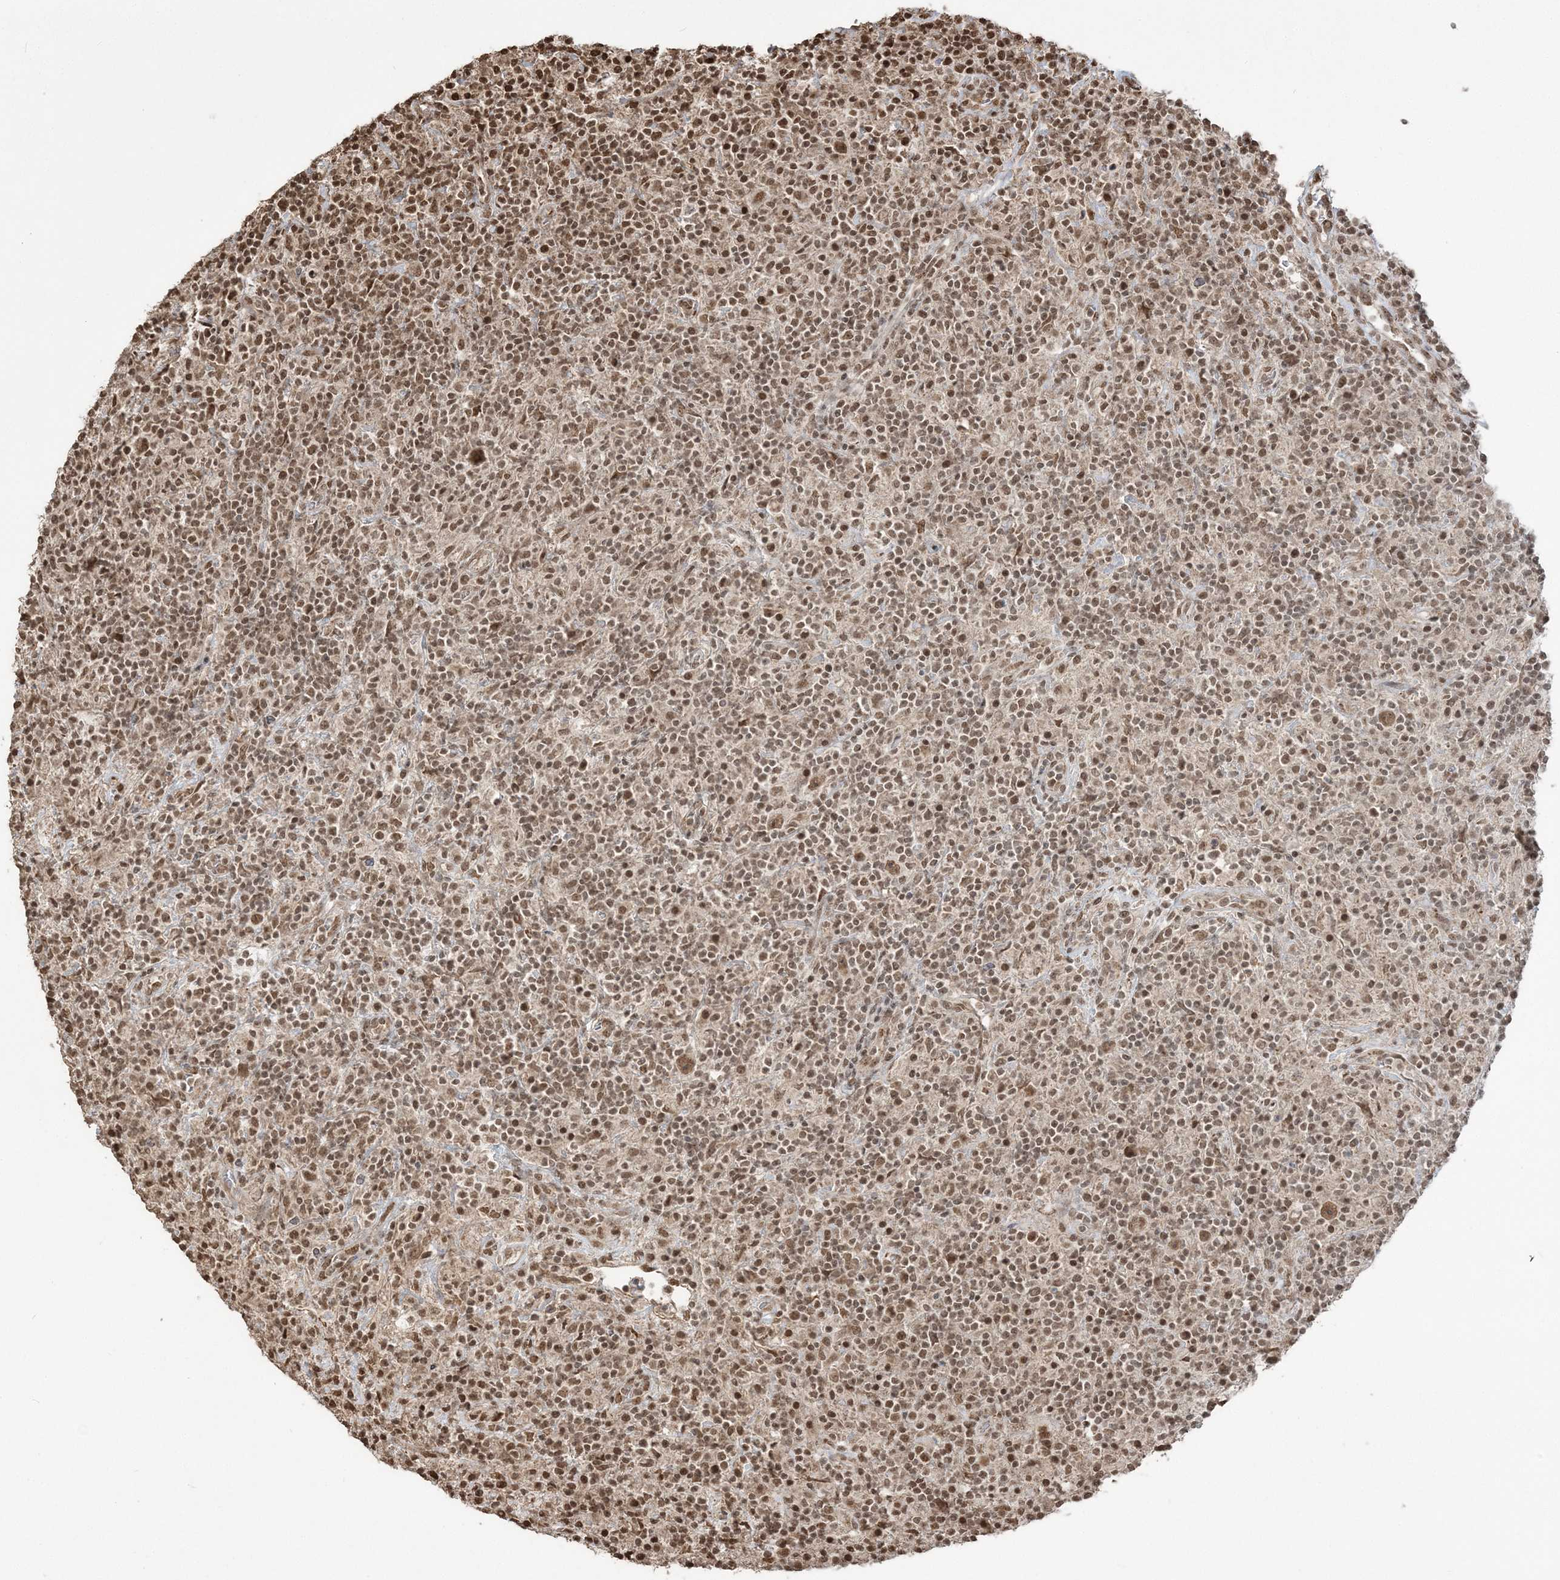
{"staining": {"intensity": "moderate", "quantity": ">75%", "location": "nuclear"}, "tissue": "lymphoma", "cell_type": "Tumor cells", "image_type": "cancer", "snomed": [{"axis": "morphology", "description": "Hodgkin's disease, NOS"}, {"axis": "topography", "description": "Lymph node"}], "caption": "Moderate nuclear staining for a protein is present in approximately >75% of tumor cells of lymphoma using immunohistochemistry (IHC).", "gene": "ZNF839", "patient": {"sex": "male", "age": 70}}